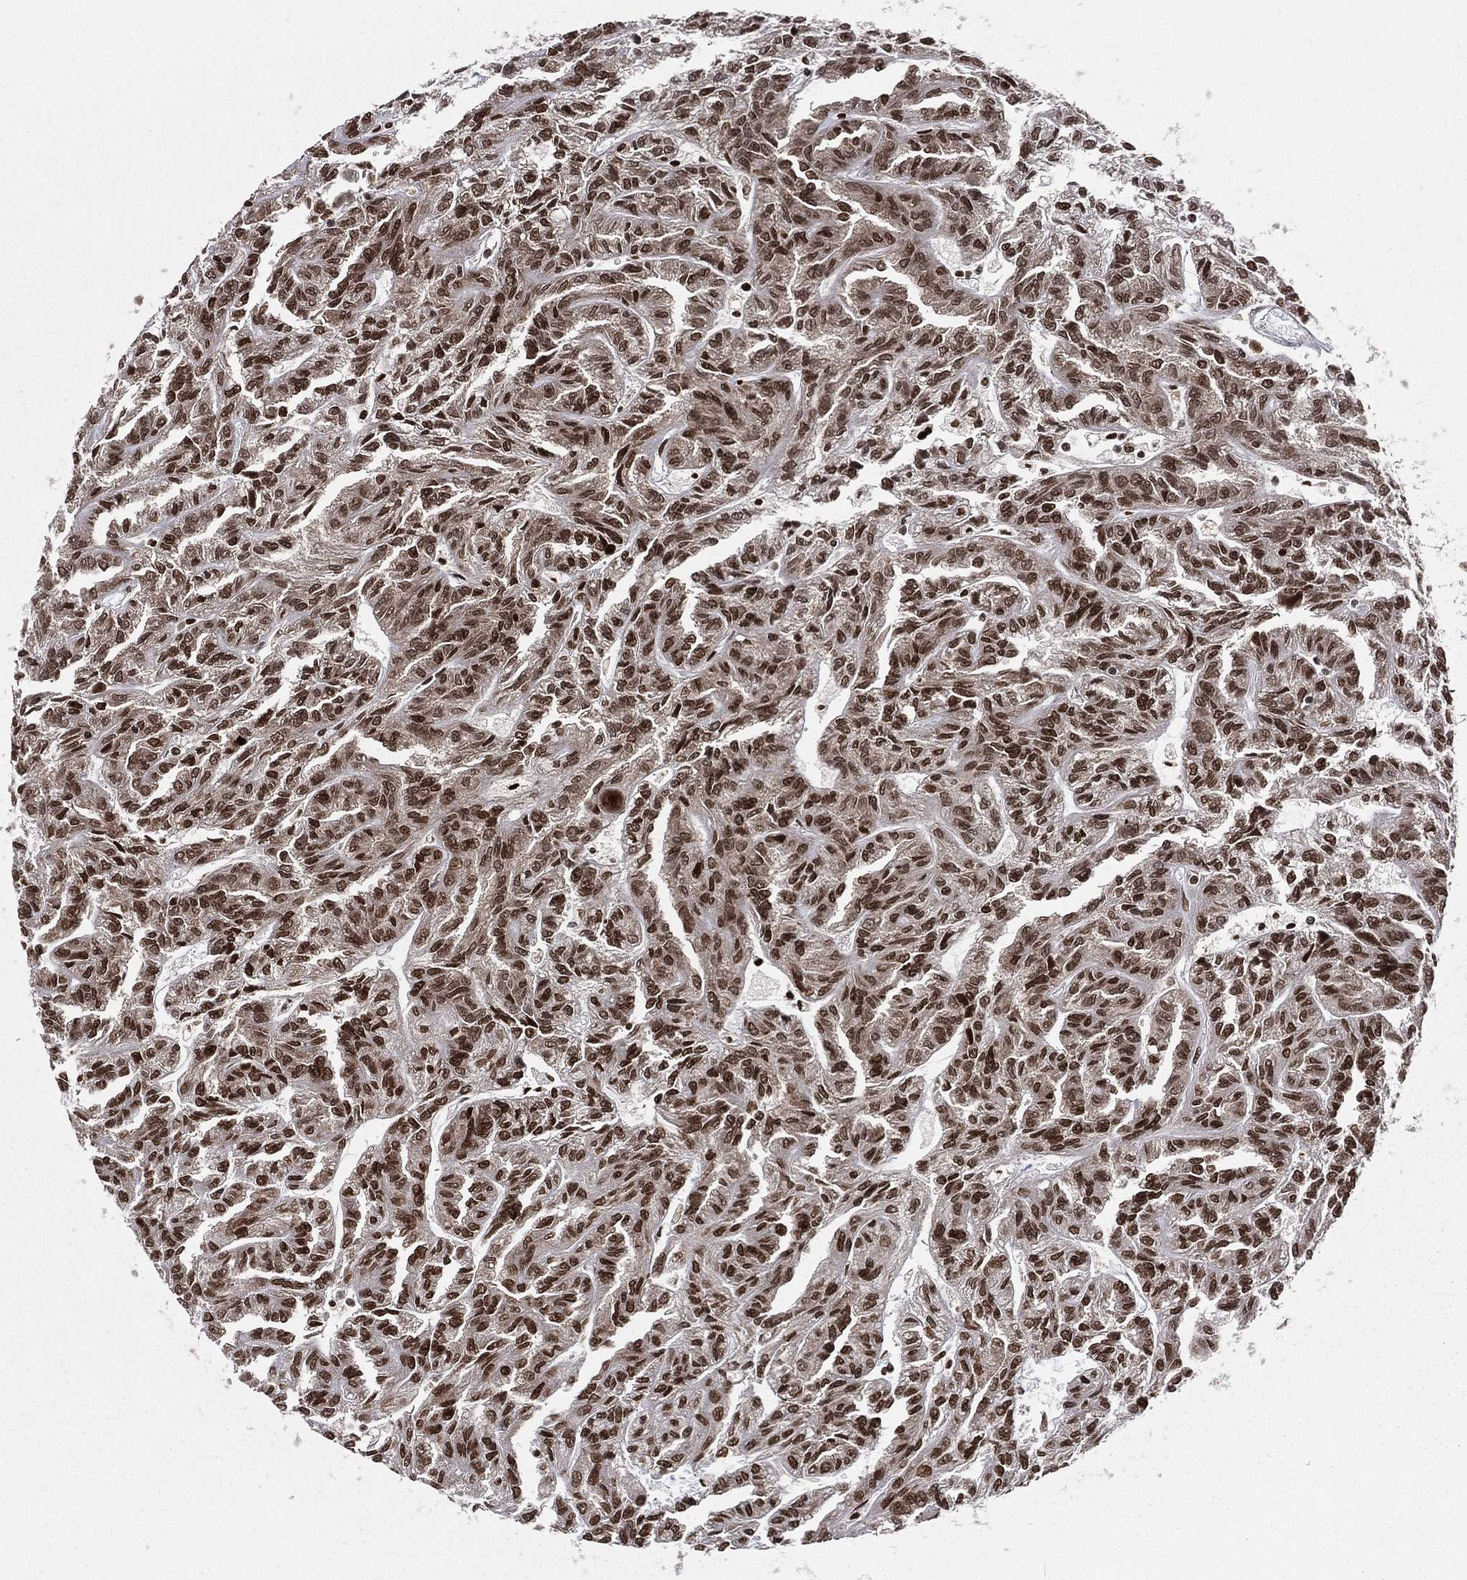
{"staining": {"intensity": "strong", "quantity": ">75%", "location": "nuclear"}, "tissue": "renal cancer", "cell_type": "Tumor cells", "image_type": "cancer", "snomed": [{"axis": "morphology", "description": "Adenocarcinoma, NOS"}, {"axis": "topography", "description": "Kidney"}], "caption": "This photomicrograph reveals immunohistochemistry staining of human renal cancer, with high strong nuclear positivity in about >75% of tumor cells.", "gene": "POLB", "patient": {"sex": "male", "age": 79}}